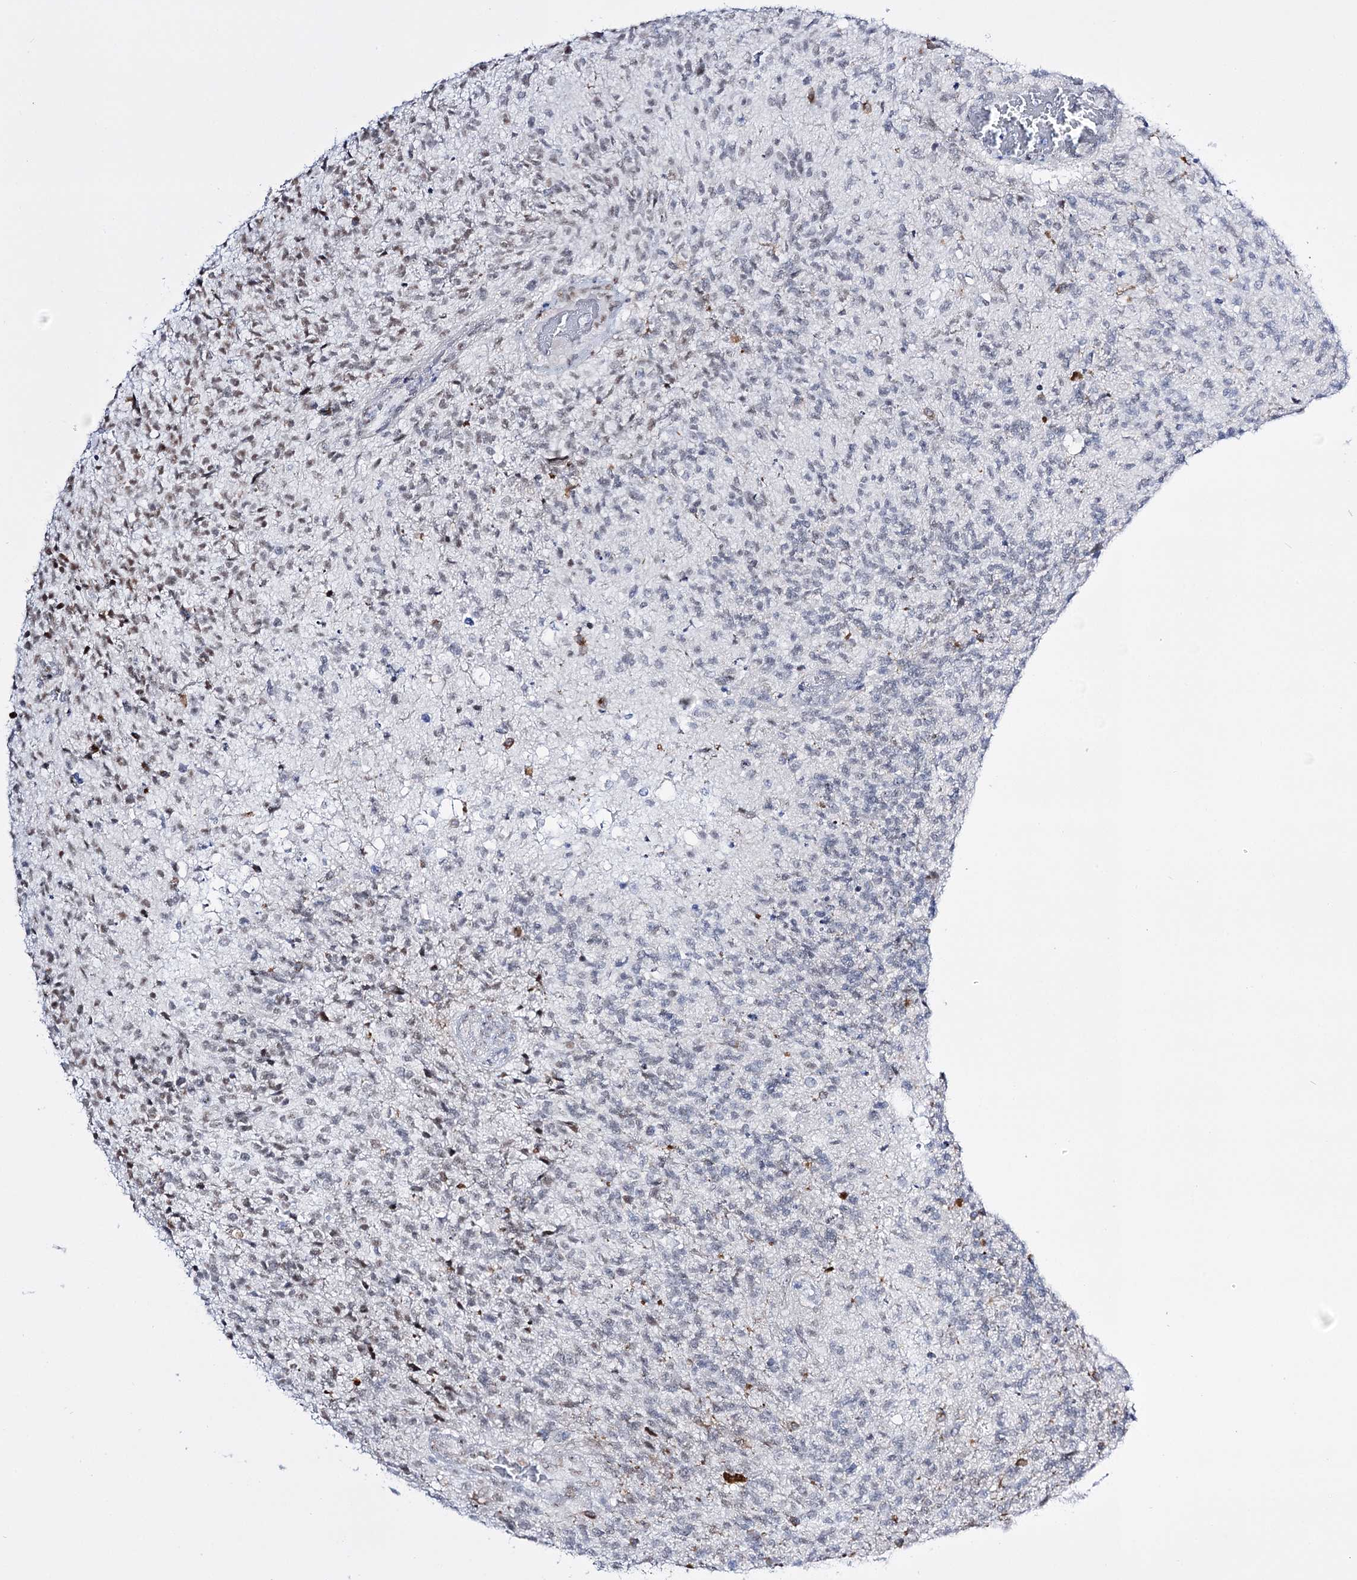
{"staining": {"intensity": "negative", "quantity": "none", "location": "none"}, "tissue": "glioma", "cell_type": "Tumor cells", "image_type": "cancer", "snomed": [{"axis": "morphology", "description": "Glioma, malignant, High grade"}, {"axis": "topography", "description": "Brain"}], "caption": "A high-resolution image shows immunohistochemistry (IHC) staining of glioma, which exhibits no significant staining in tumor cells.", "gene": "RBM15B", "patient": {"sex": "male", "age": 56}}